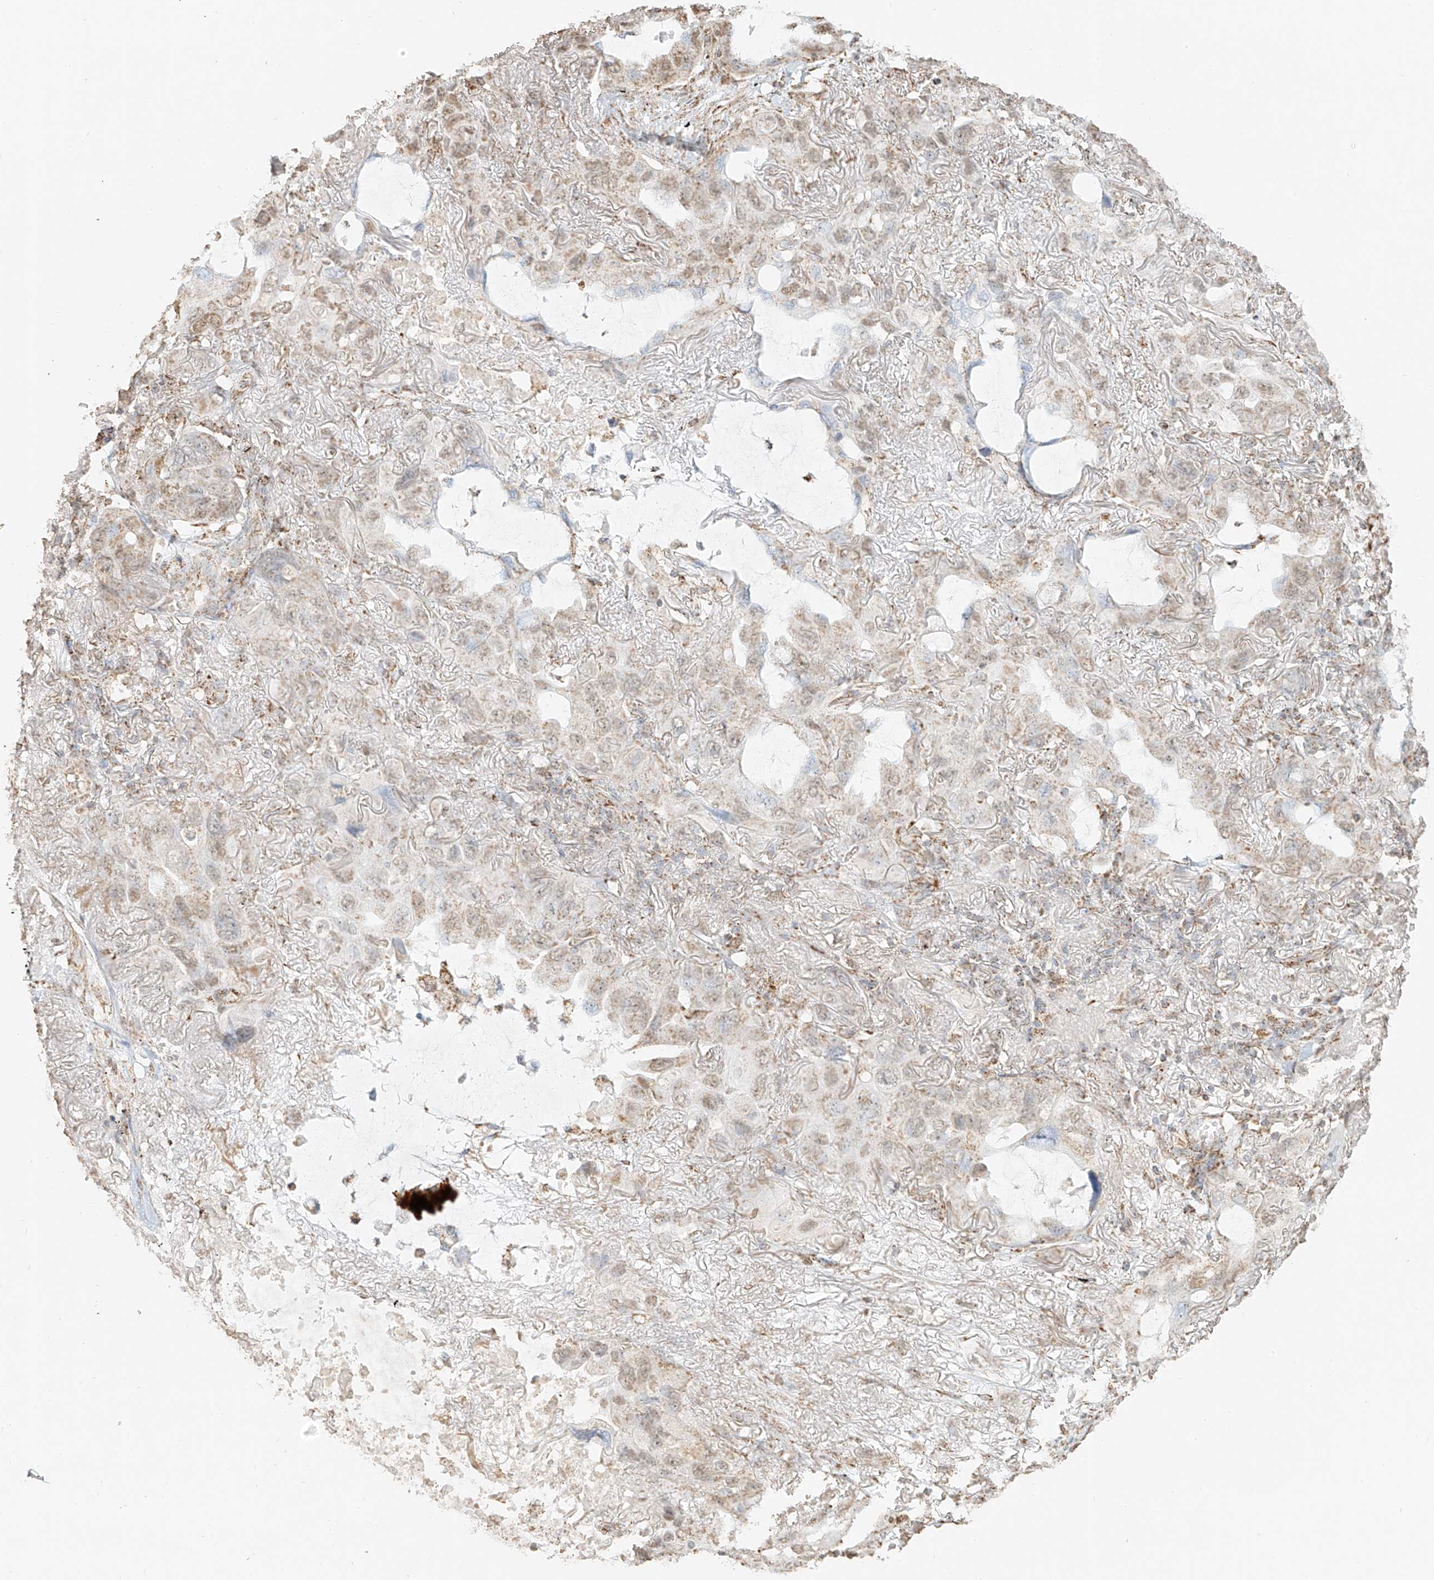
{"staining": {"intensity": "weak", "quantity": "25%-75%", "location": "cytoplasmic/membranous,nuclear"}, "tissue": "lung cancer", "cell_type": "Tumor cells", "image_type": "cancer", "snomed": [{"axis": "morphology", "description": "Squamous cell carcinoma, NOS"}, {"axis": "topography", "description": "Lung"}], "caption": "IHC (DAB (3,3'-diaminobenzidine)) staining of human lung cancer (squamous cell carcinoma) reveals weak cytoplasmic/membranous and nuclear protein expression in approximately 25%-75% of tumor cells. (DAB = brown stain, brightfield microscopy at high magnification).", "gene": "MIPEP", "patient": {"sex": "female", "age": 73}}